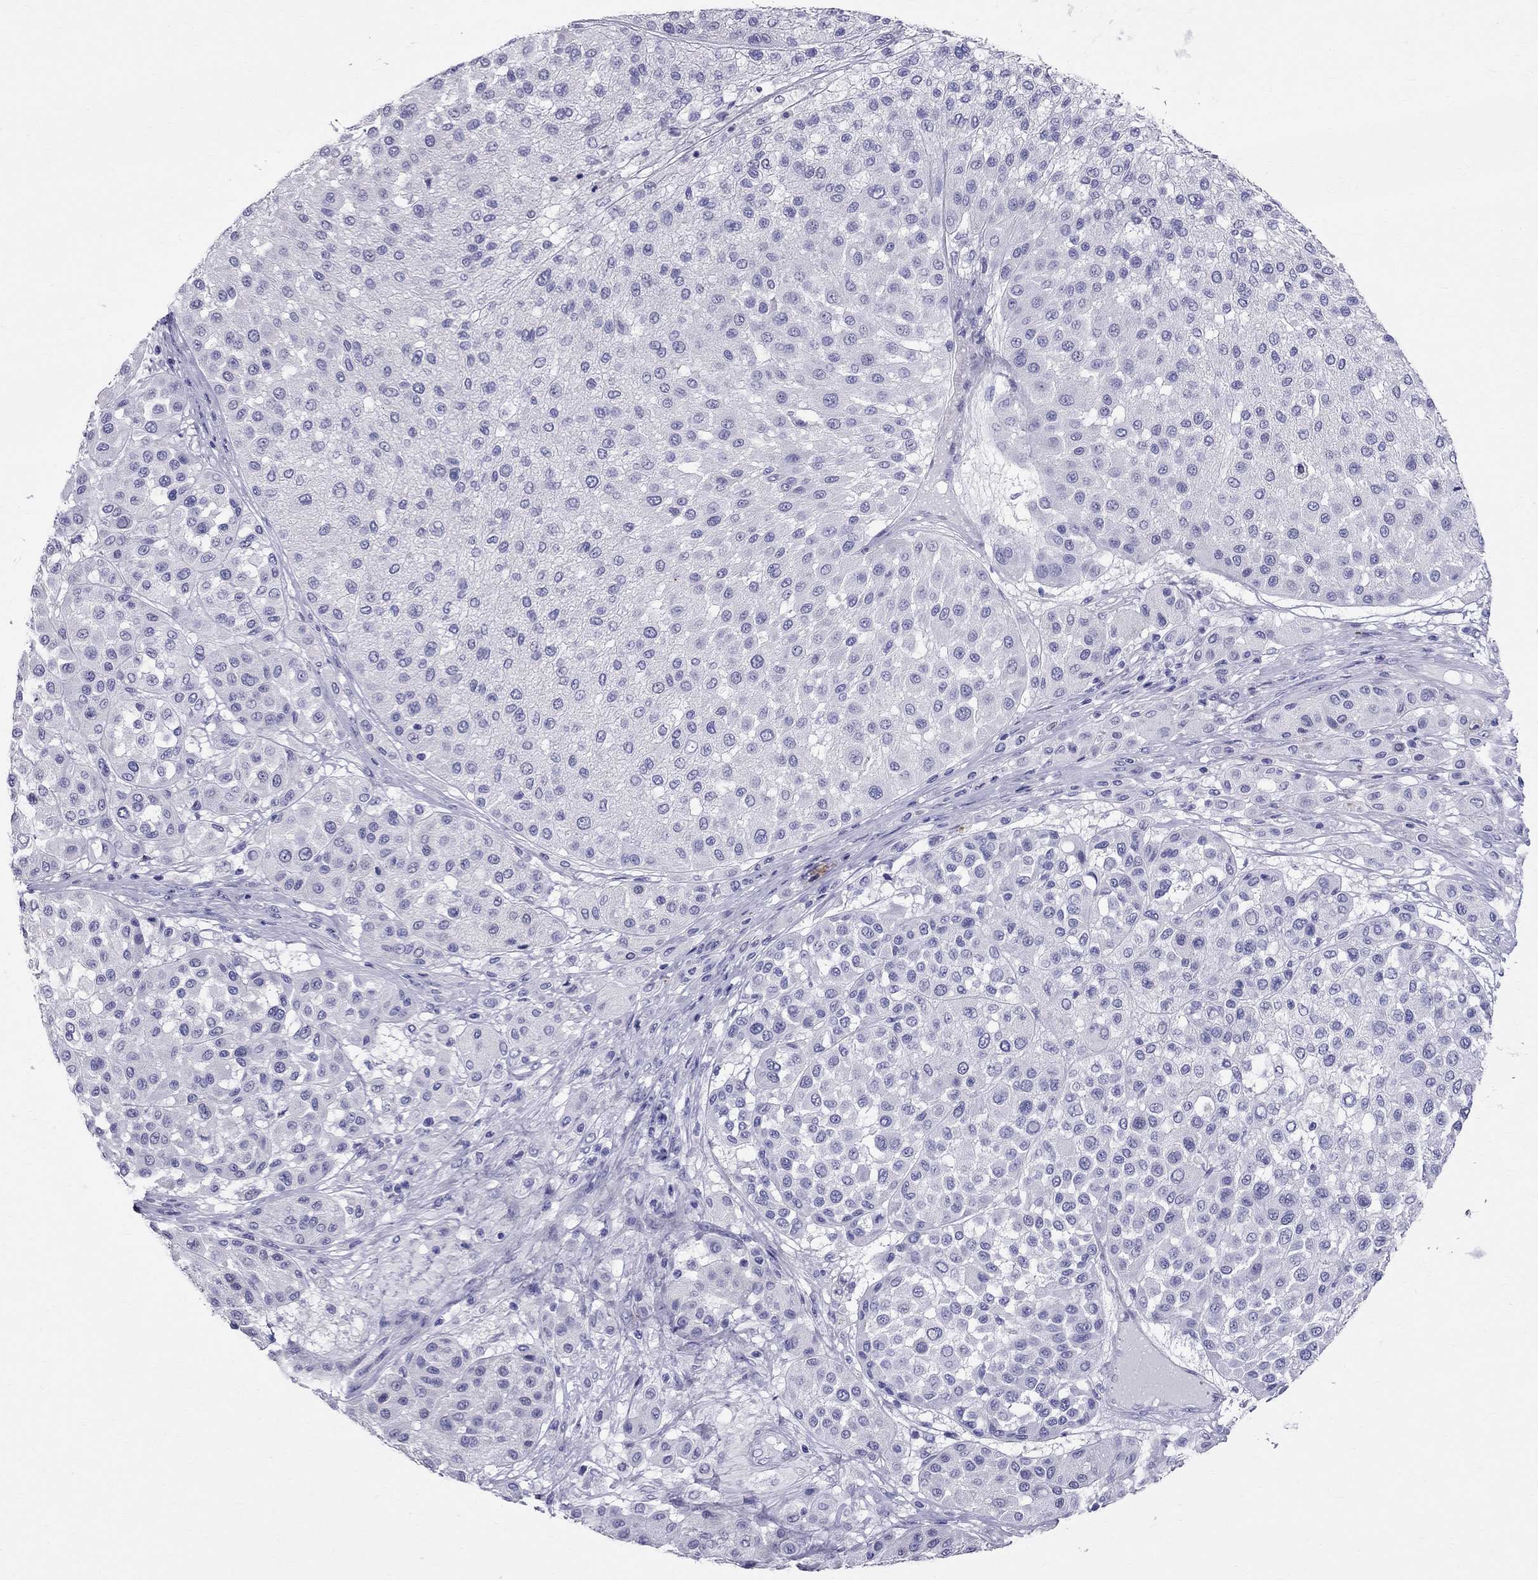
{"staining": {"intensity": "negative", "quantity": "none", "location": "none"}, "tissue": "melanoma", "cell_type": "Tumor cells", "image_type": "cancer", "snomed": [{"axis": "morphology", "description": "Malignant melanoma, Metastatic site"}, {"axis": "topography", "description": "Smooth muscle"}], "caption": "Tumor cells show no significant protein expression in malignant melanoma (metastatic site). (IHC, brightfield microscopy, high magnification).", "gene": "DNAAF6", "patient": {"sex": "male", "age": 41}}